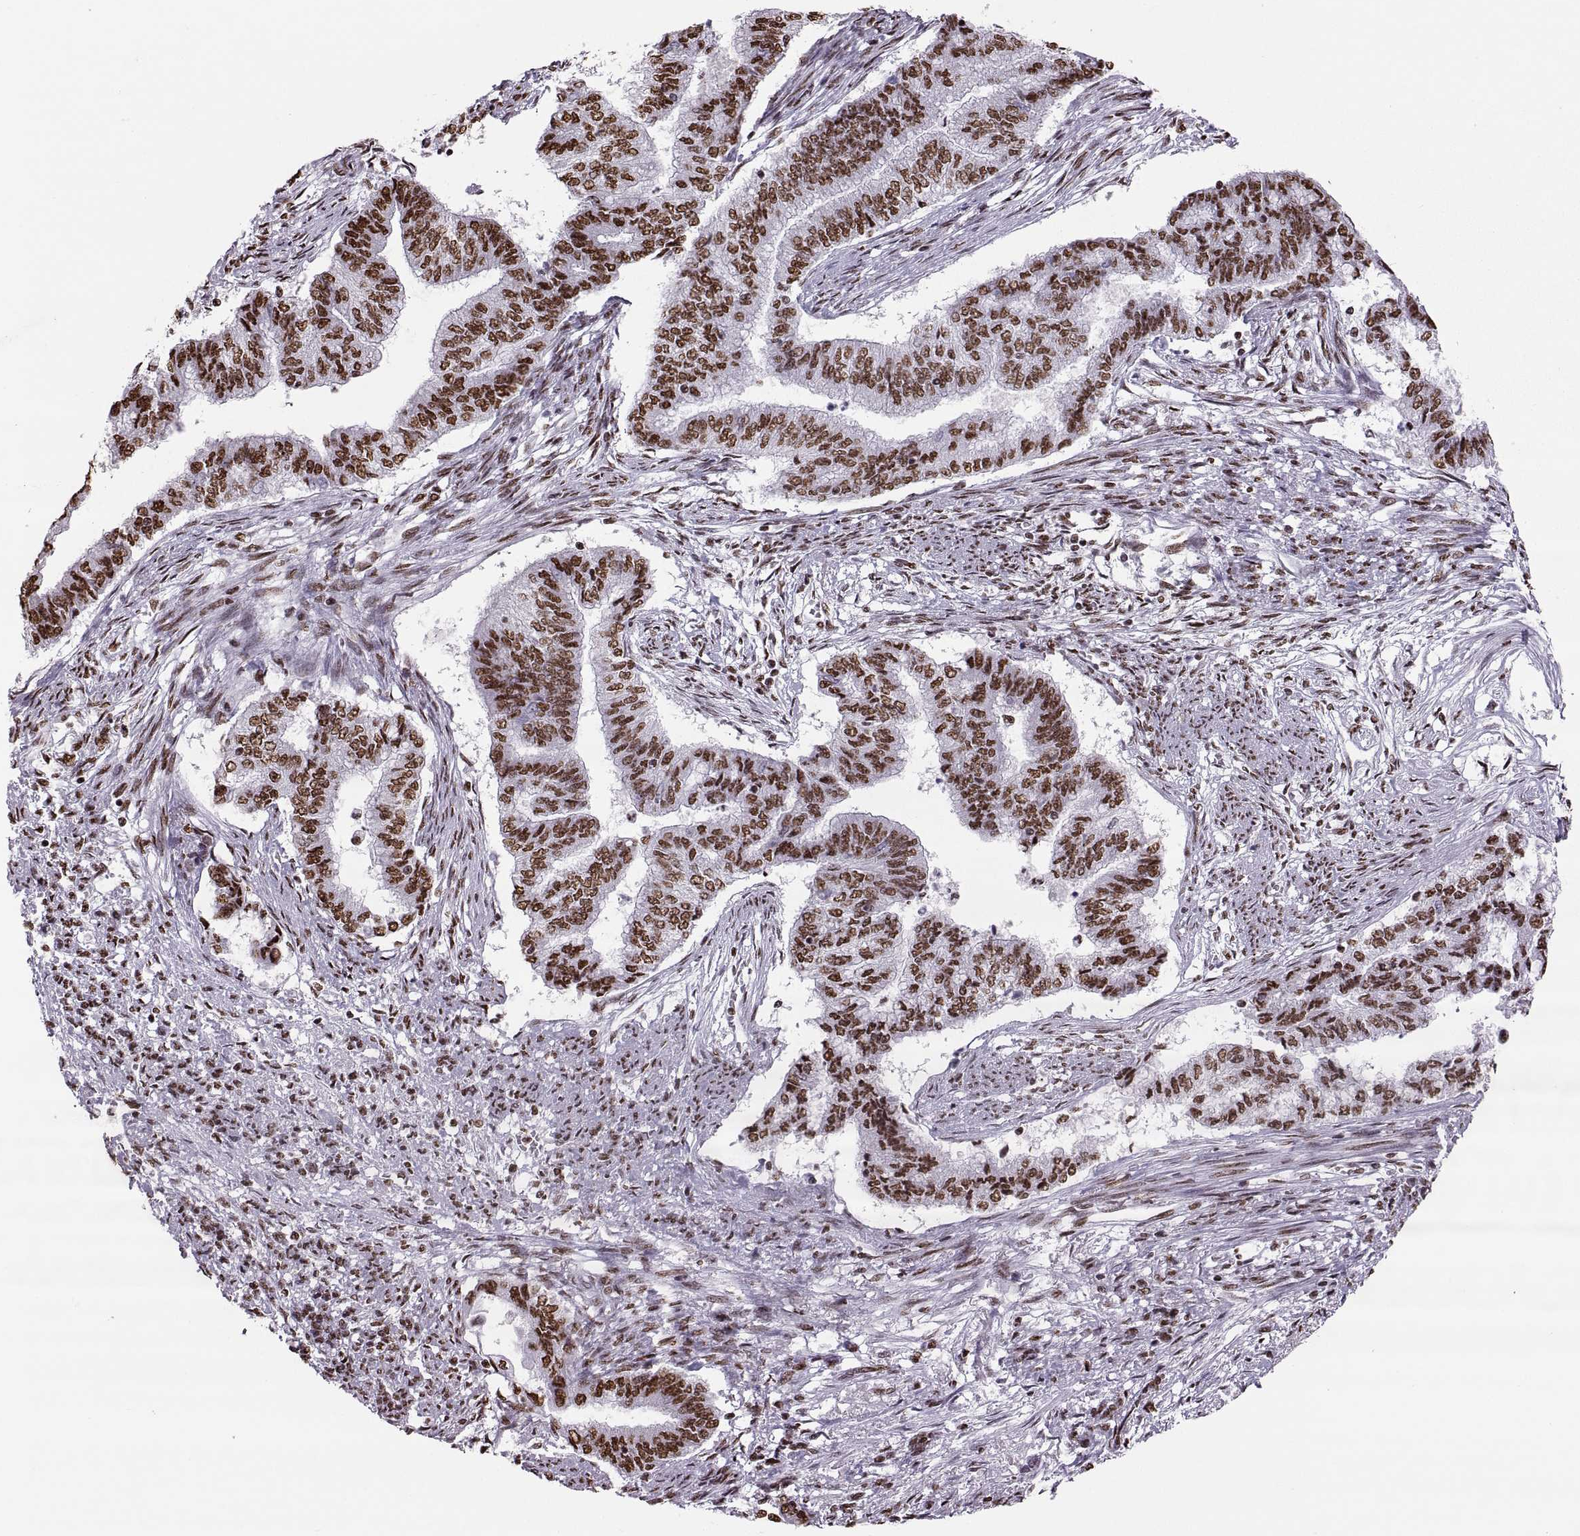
{"staining": {"intensity": "strong", "quantity": ">75%", "location": "nuclear"}, "tissue": "endometrial cancer", "cell_type": "Tumor cells", "image_type": "cancer", "snomed": [{"axis": "morphology", "description": "Adenocarcinoma, NOS"}, {"axis": "topography", "description": "Endometrium"}], "caption": "Immunohistochemistry of human endometrial adenocarcinoma demonstrates high levels of strong nuclear positivity in about >75% of tumor cells. (Stains: DAB in brown, nuclei in blue, Microscopy: brightfield microscopy at high magnification).", "gene": "SNAI1", "patient": {"sex": "female", "age": 65}}